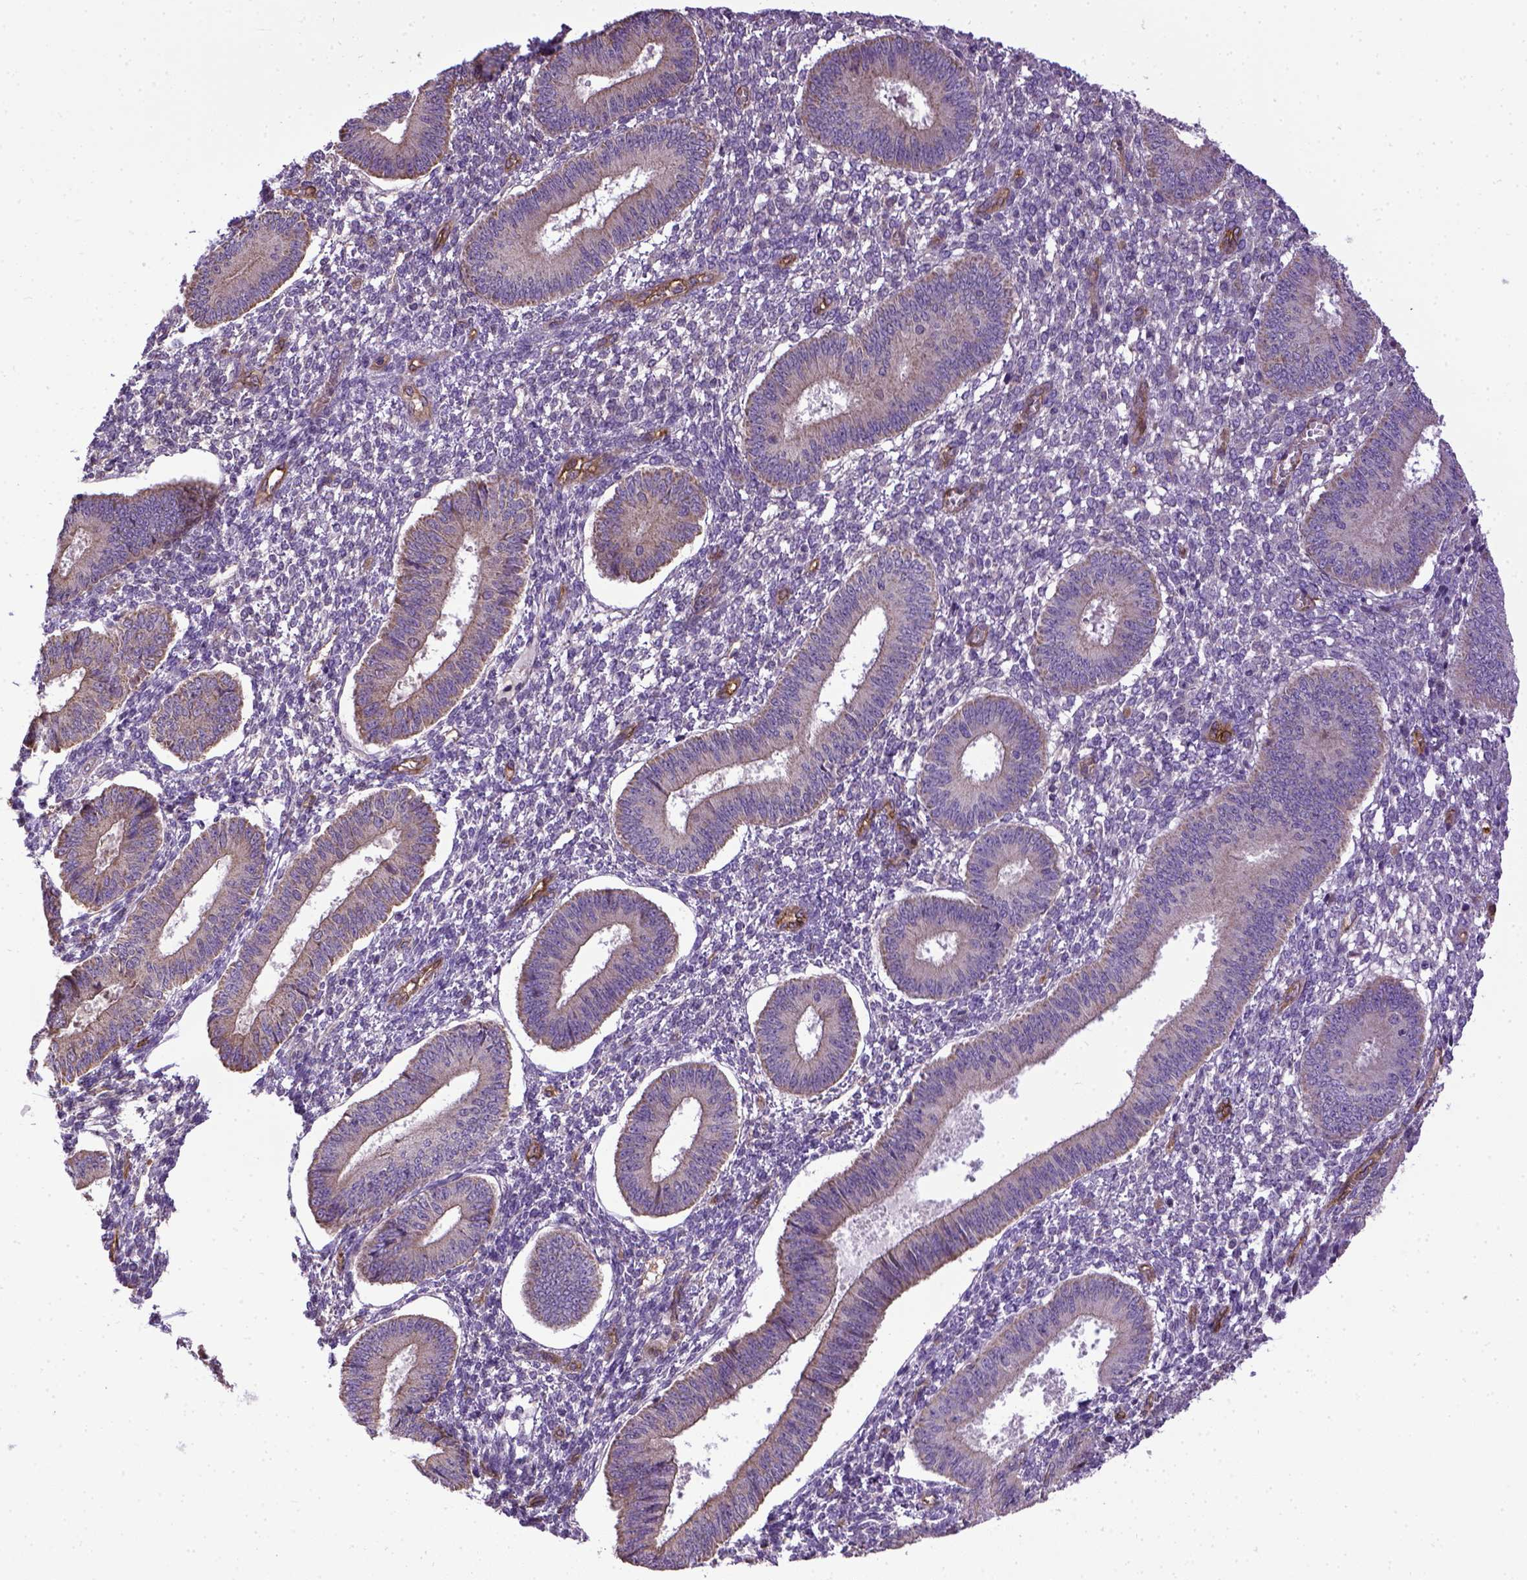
{"staining": {"intensity": "weak", "quantity": "<25%", "location": "cytoplasmic/membranous"}, "tissue": "endometrium", "cell_type": "Cells in endometrial stroma", "image_type": "normal", "snomed": [{"axis": "morphology", "description": "Normal tissue, NOS"}, {"axis": "topography", "description": "Endometrium"}], "caption": "Immunohistochemistry of unremarkable human endometrium exhibits no positivity in cells in endometrial stroma. Nuclei are stained in blue.", "gene": "ENG", "patient": {"sex": "female", "age": 42}}